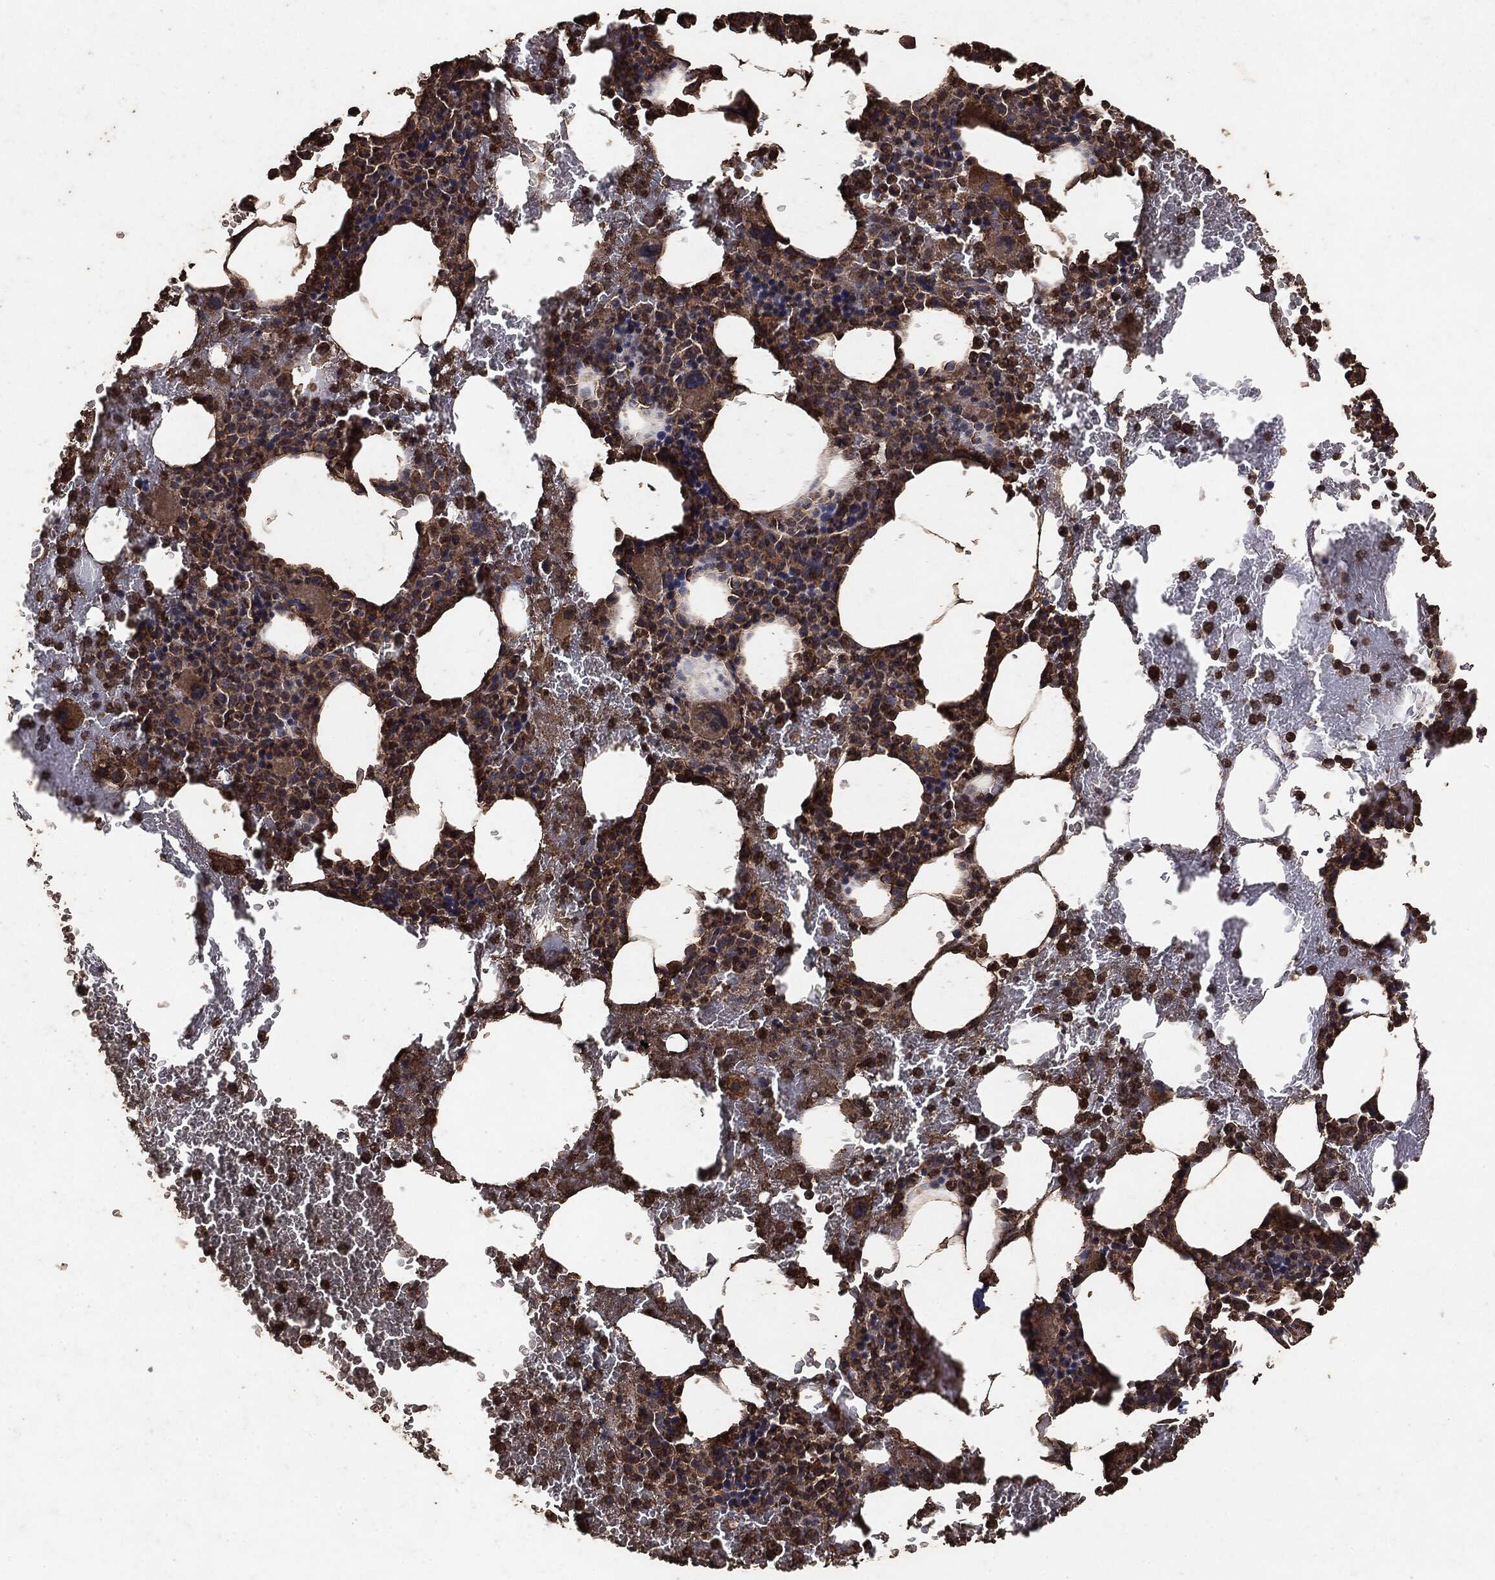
{"staining": {"intensity": "moderate", "quantity": ">75%", "location": "cytoplasmic/membranous"}, "tissue": "bone marrow", "cell_type": "Hematopoietic cells", "image_type": "normal", "snomed": [{"axis": "morphology", "description": "Normal tissue, NOS"}, {"axis": "topography", "description": "Bone marrow"}], "caption": "About >75% of hematopoietic cells in benign bone marrow demonstrate moderate cytoplasmic/membranous protein positivity as visualized by brown immunohistochemical staining.", "gene": "MTOR", "patient": {"sex": "male", "age": 91}}